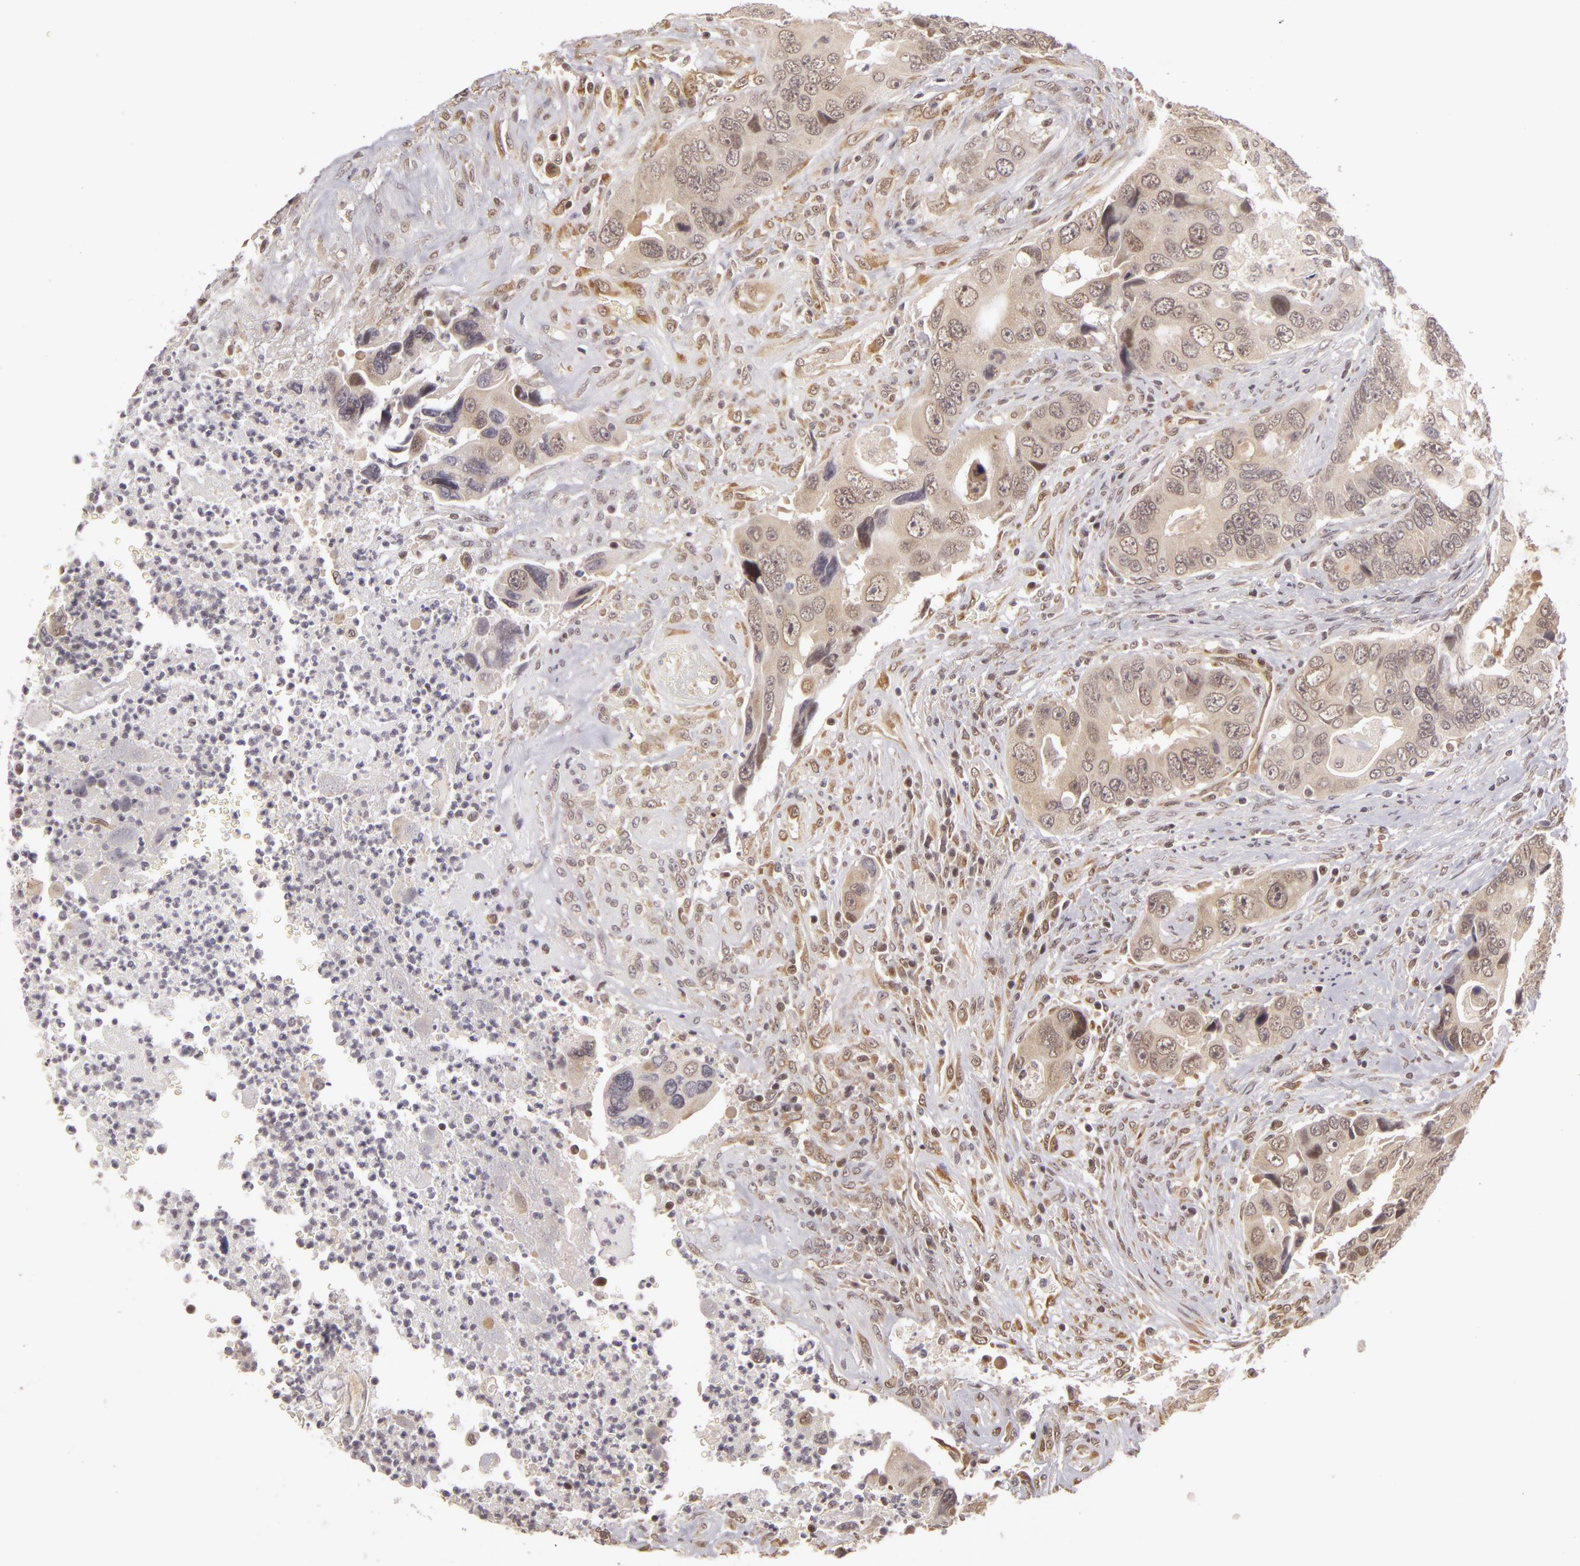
{"staining": {"intensity": "weak", "quantity": ">75%", "location": "cytoplasmic/membranous,nuclear"}, "tissue": "colorectal cancer", "cell_type": "Tumor cells", "image_type": "cancer", "snomed": [{"axis": "morphology", "description": "Adenocarcinoma, NOS"}, {"axis": "topography", "description": "Rectum"}], "caption": "IHC photomicrograph of human colorectal adenocarcinoma stained for a protein (brown), which displays low levels of weak cytoplasmic/membranous and nuclear expression in about >75% of tumor cells.", "gene": "ZNF133", "patient": {"sex": "female", "age": 67}}